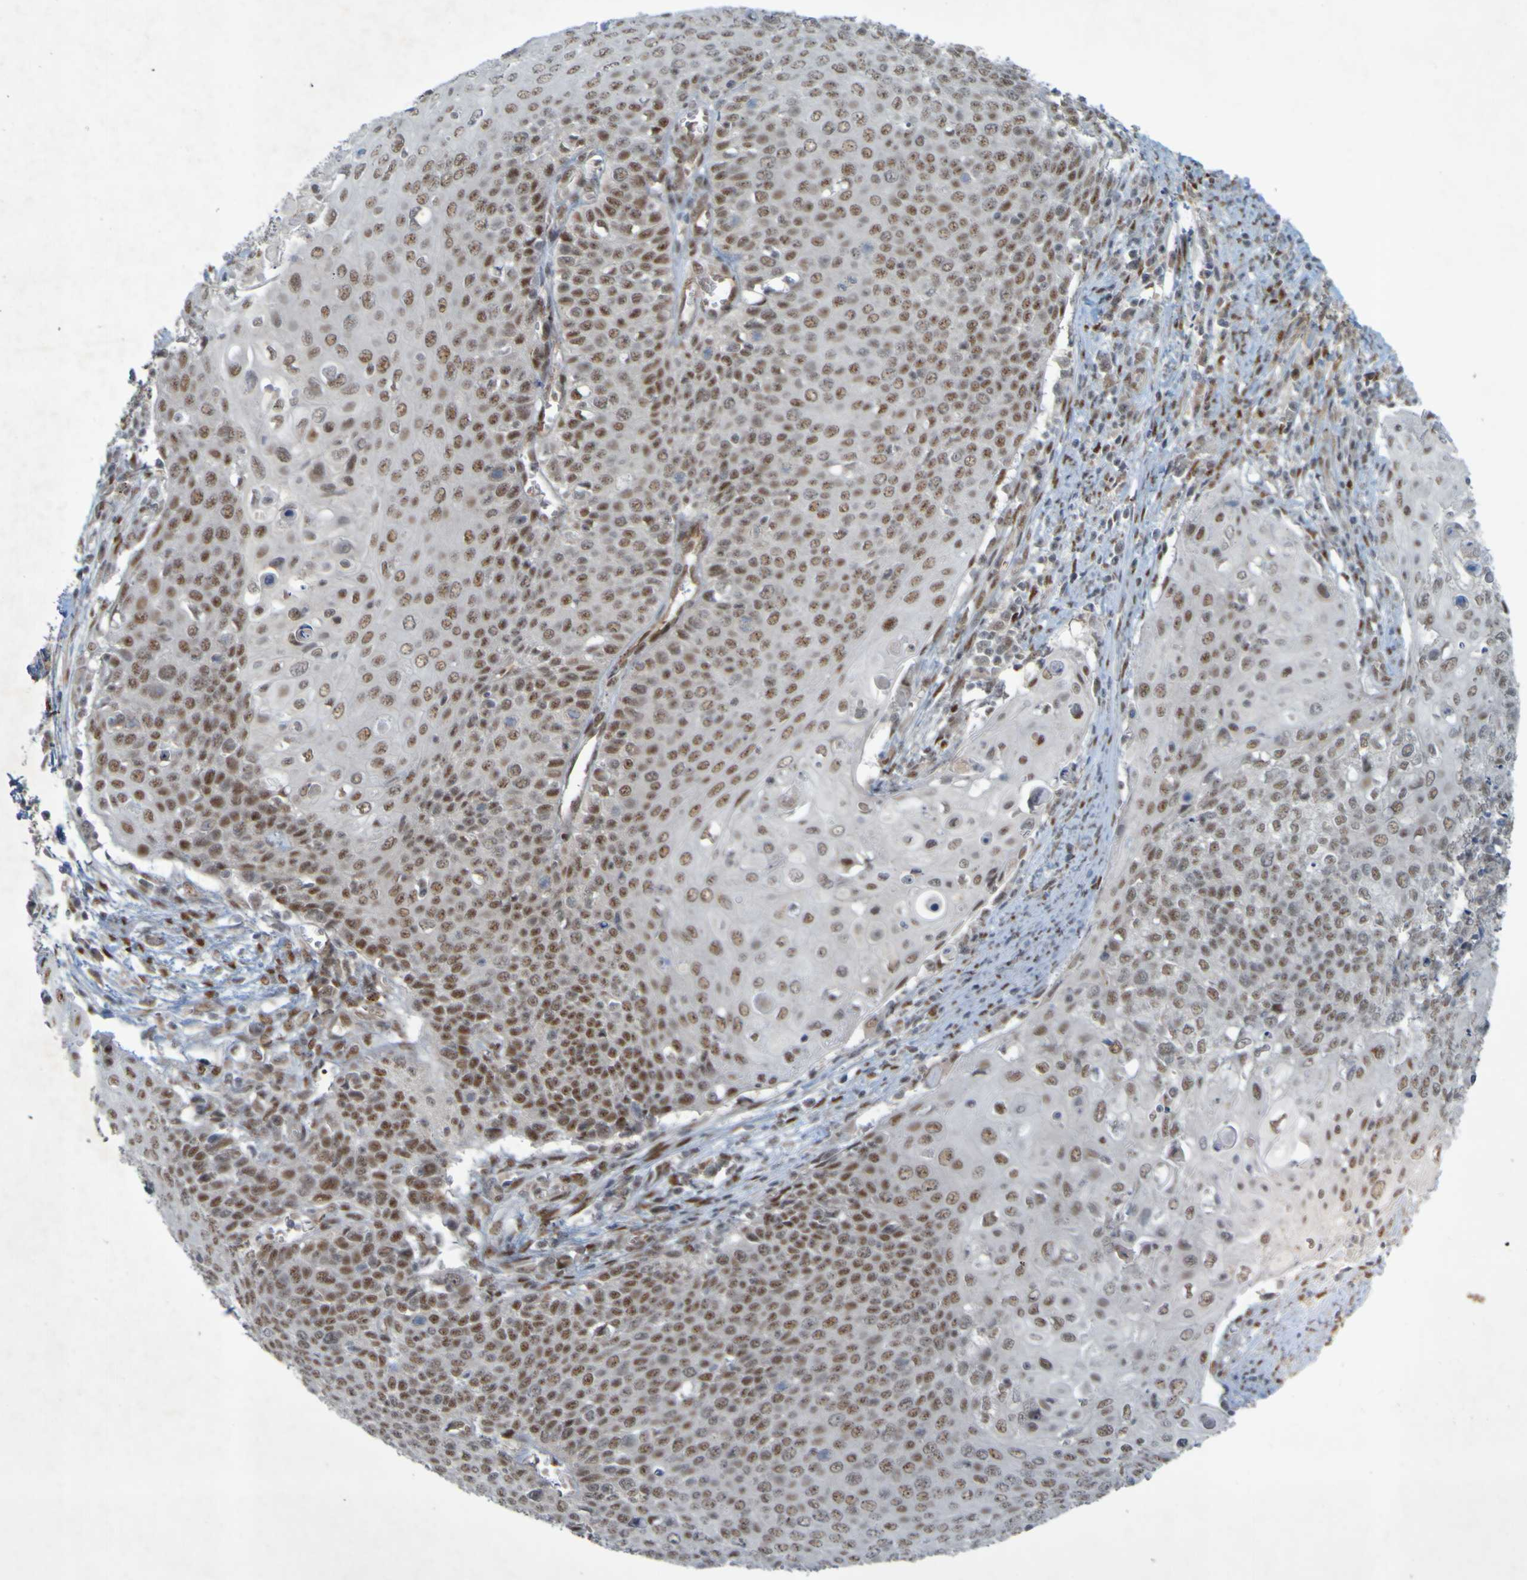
{"staining": {"intensity": "moderate", "quantity": ">75%", "location": "nuclear"}, "tissue": "cervical cancer", "cell_type": "Tumor cells", "image_type": "cancer", "snomed": [{"axis": "morphology", "description": "Squamous cell carcinoma, NOS"}, {"axis": "topography", "description": "Cervix"}], "caption": "Cervical squamous cell carcinoma was stained to show a protein in brown. There is medium levels of moderate nuclear expression in approximately >75% of tumor cells.", "gene": "MCPH1", "patient": {"sex": "female", "age": 39}}